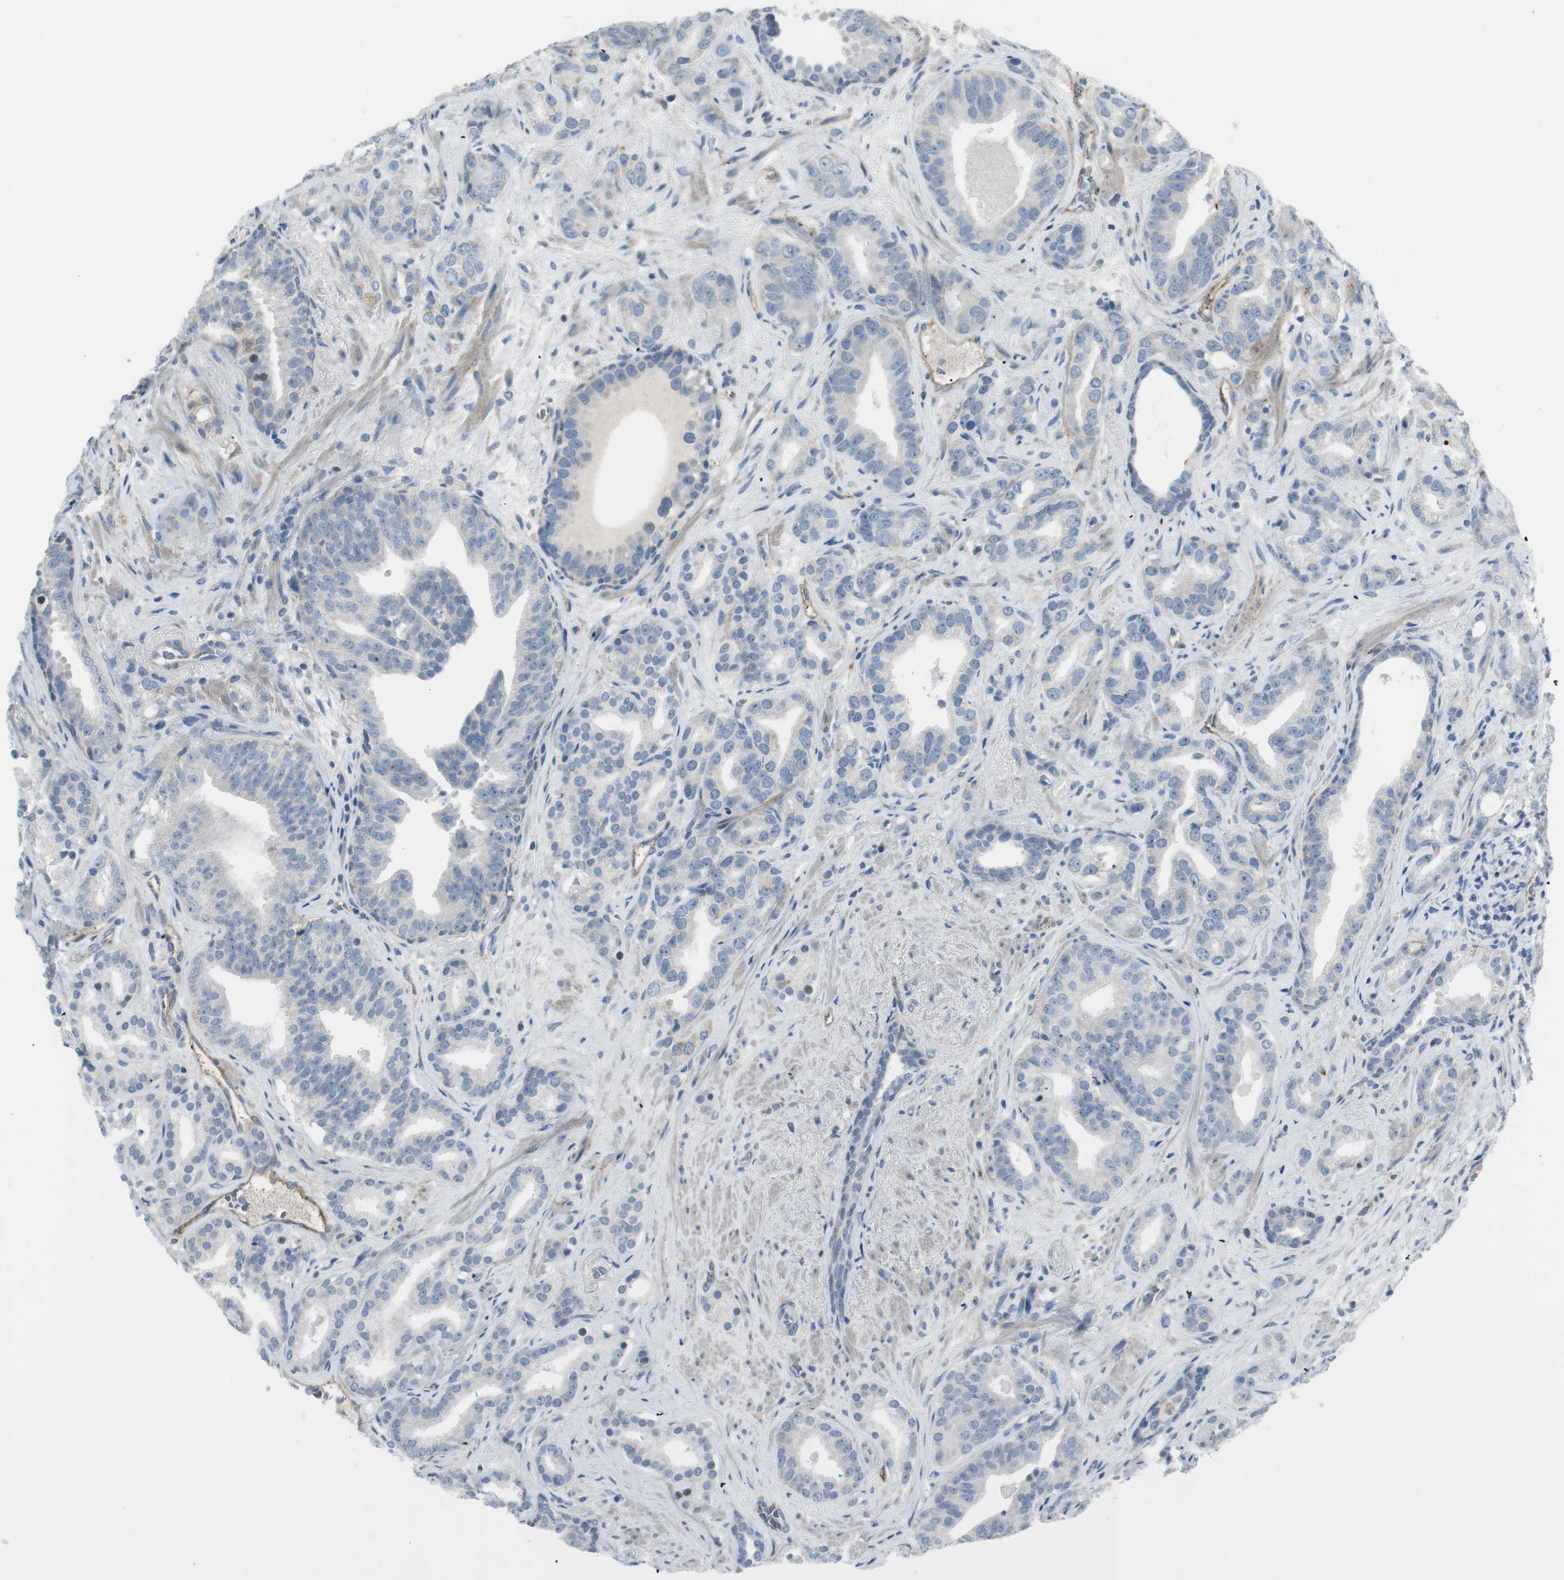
{"staining": {"intensity": "negative", "quantity": "none", "location": "none"}, "tissue": "prostate cancer", "cell_type": "Tumor cells", "image_type": "cancer", "snomed": [{"axis": "morphology", "description": "Adenocarcinoma, Low grade"}, {"axis": "topography", "description": "Prostate"}], "caption": "Protein analysis of prostate cancer (adenocarcinoma (low-grade)) shows no significant expression in tumor cells.", "gene": "CACNA2D1", "patient": {"sex": "male", "age": 63}}